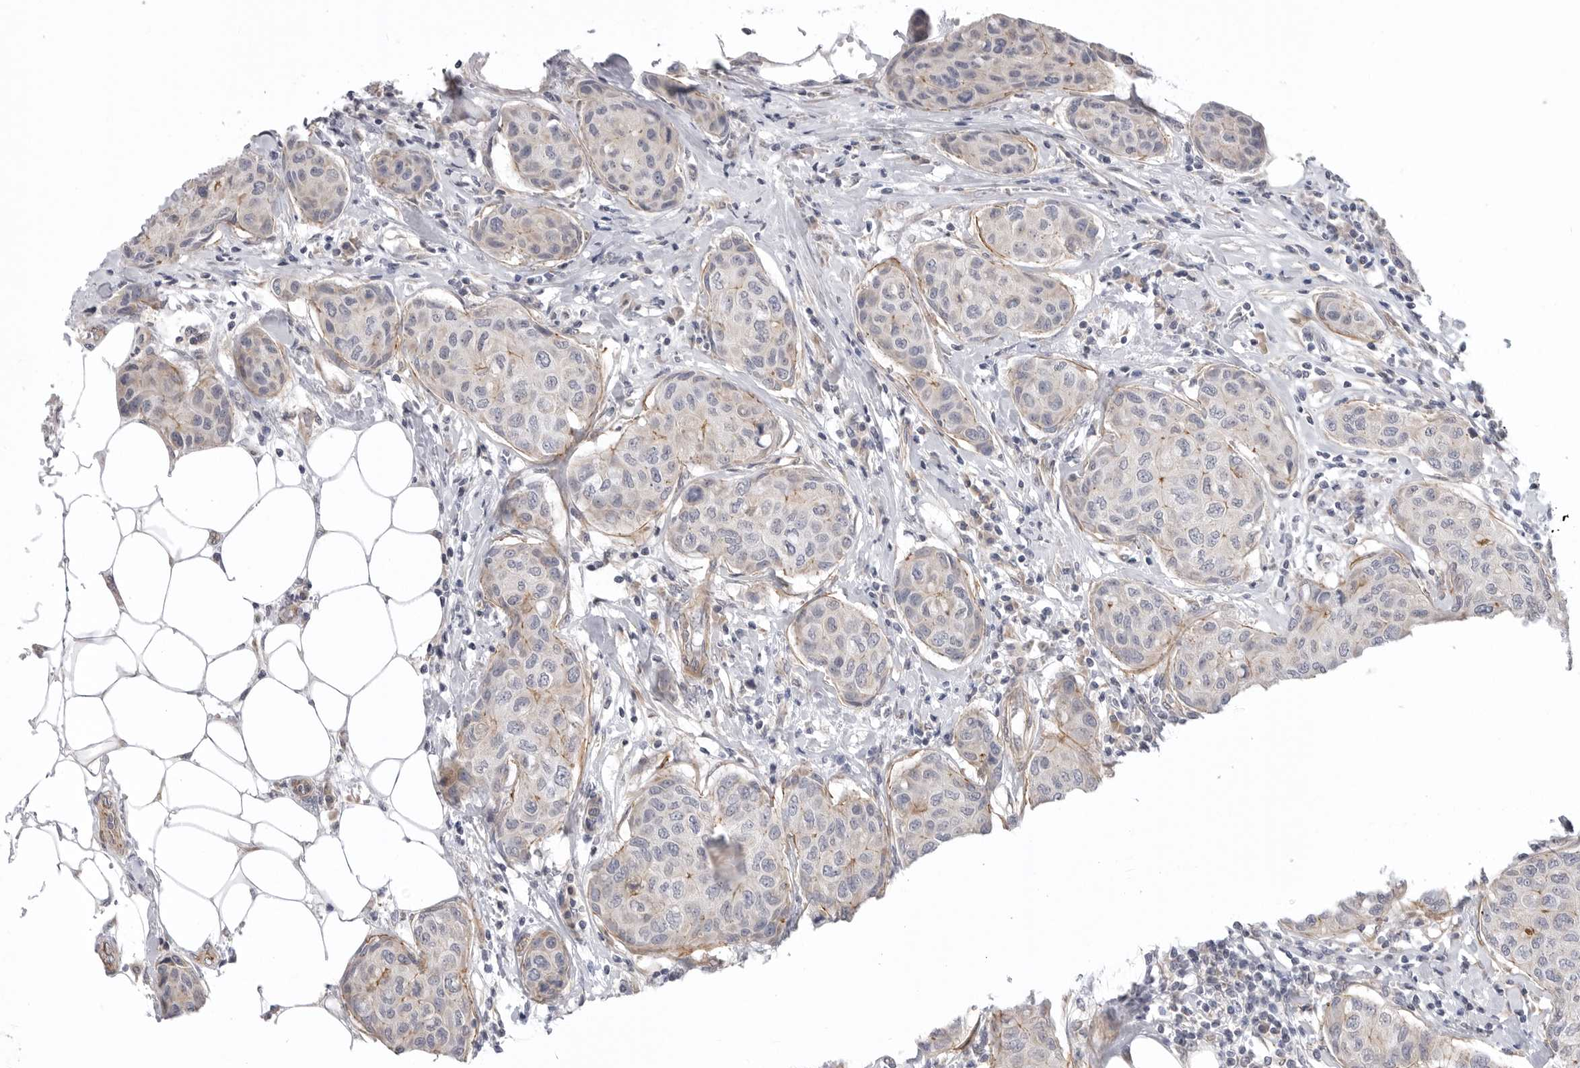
{"staining": {"intensity": "moderate", "quantity": "<25%", "location": "cytoplasmic/membranous"}, "tissue": "breast cancer", "cell_type": "Tumor cells", "image_type": "cancer", "snomed": [{"axis": "morphology", "description": "Duct carcinoma"}, {"axis": "topography", "description": "Breast"}], "caption": "Immunohistochemistry (IHC) of human invasive ductal carcinoma (breast) reveals low levels of moderate cytoplasmic/membranous staining in about <25% of tumor cells.", "gene": "SCP2", "patient": {"sex": "female", "age": 80}}